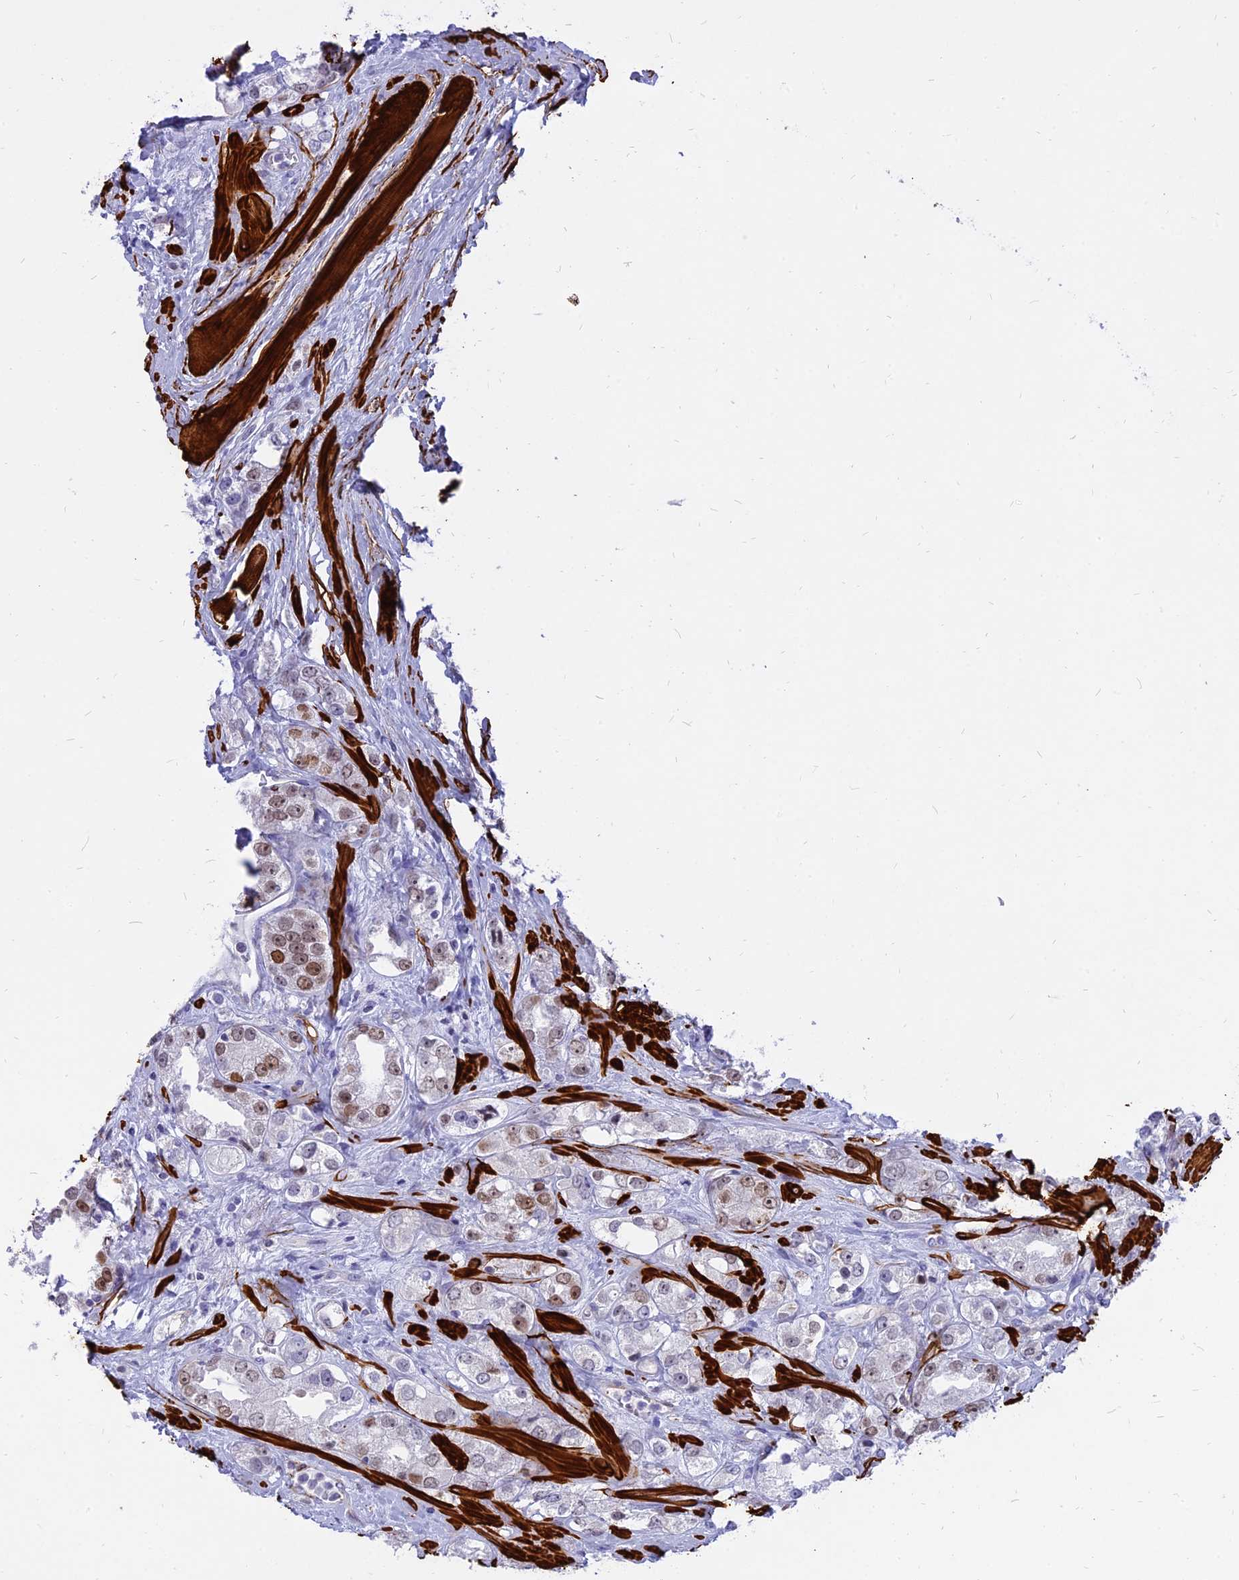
{"staining": {"intensity": "weak", "quantity": "<25%", "location": "nuclear"}, "tissue": "prostate cancer", "cell_type": "Tumor cells", "image_type": "cancer", "snomed": [{"axis": "morphology", "description": "Adenocarcinoma, NOS"}, {"axis": "topography", "description": "Prostate"}], "caption": "A micrograph of human prostate adenocarcinoma is negative for staining in tumor cells.", "gene": "CENPV", "patient": {"sex": "male", "age": 79}}